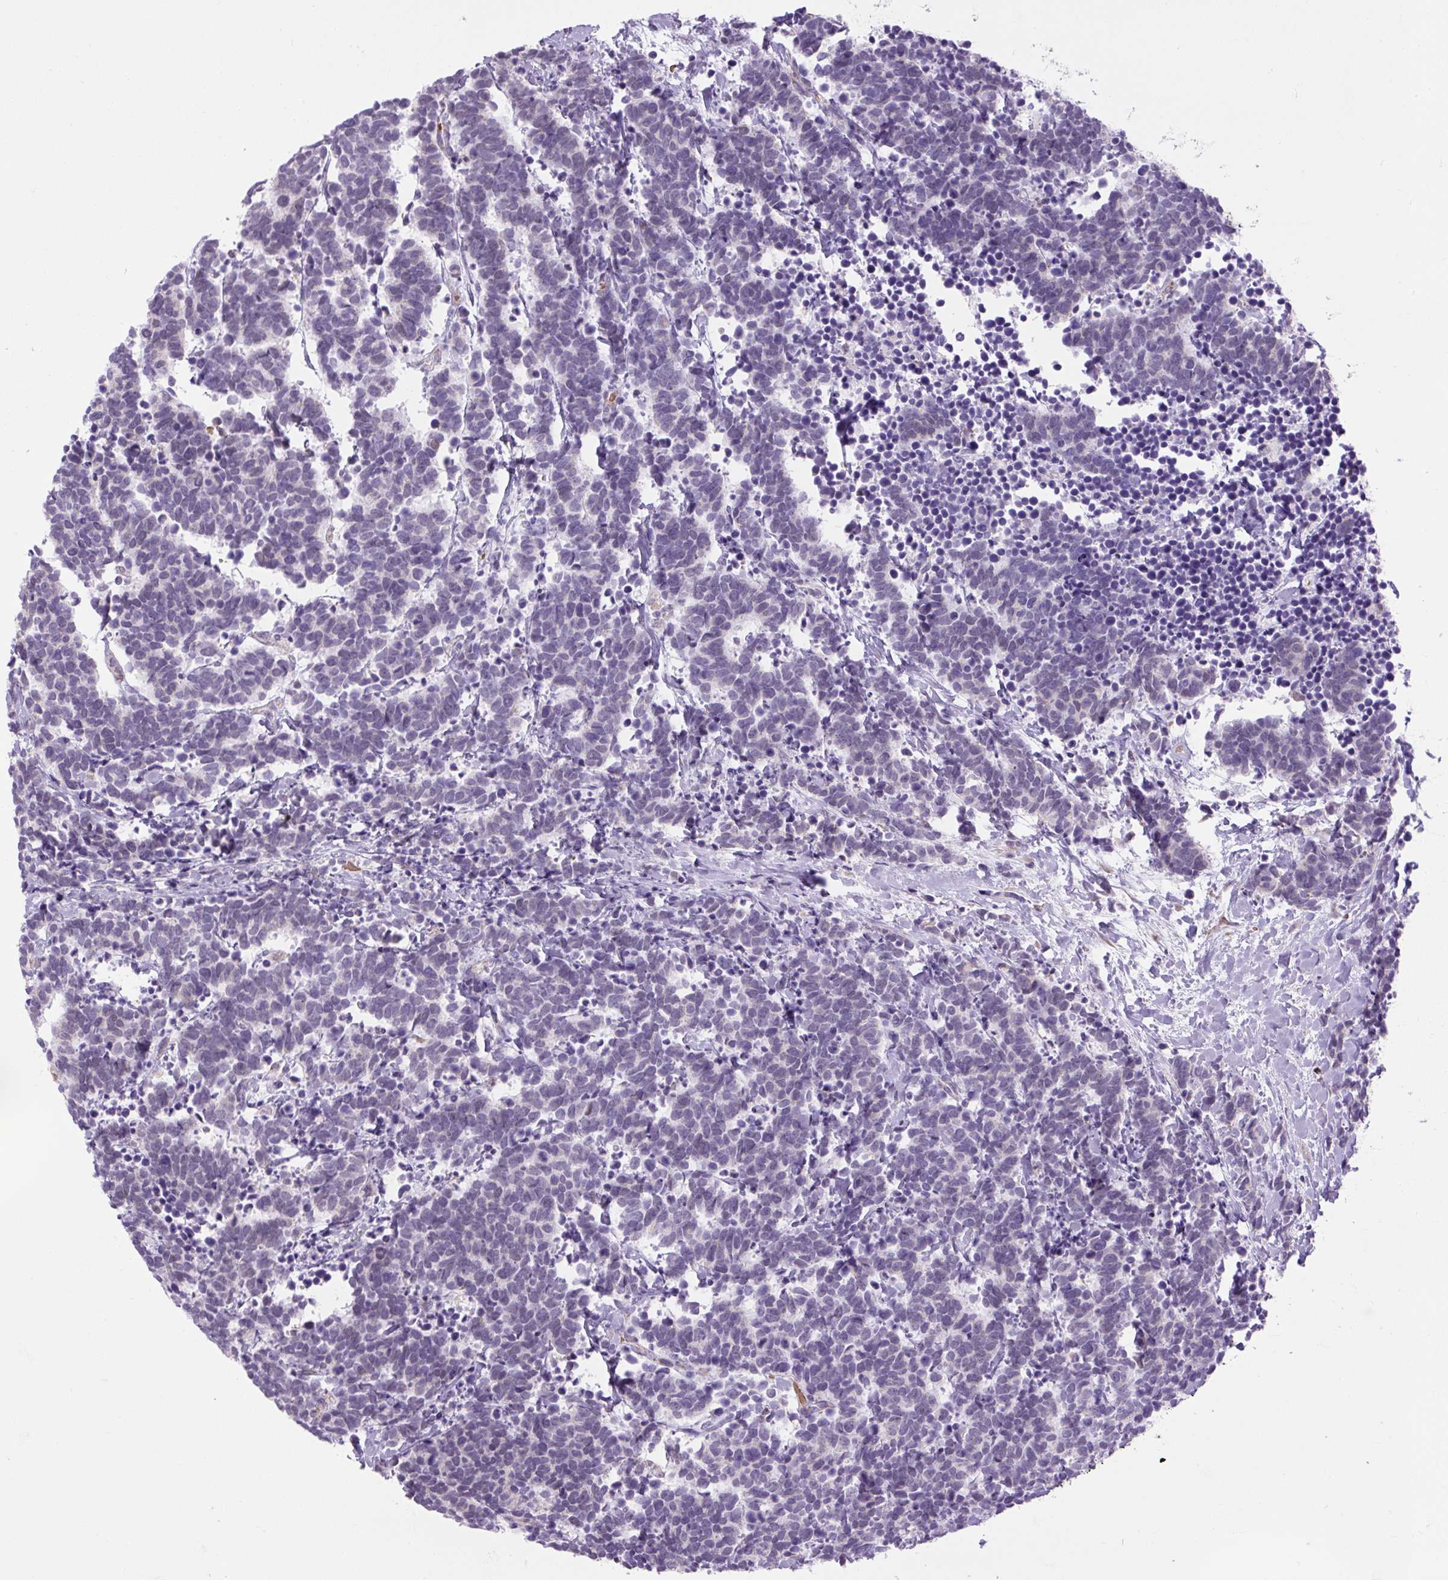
{"staining": {"intensity": "negative", "quantity": "none", "location": "none"}, "tissue": "carcinoid", "cell_type": "Tumor cells", "image_type": "cancer", "snomed": [{"axis": "morphology", "description": "Carcinoma, NOS"}, {"axis": "morphology", "description": "Carcinoid, malignant, NOS"}, {"axis": "topography", "description": "Prostate"}], "caption": "Image shows no significant protein expression in tumor cells of carcinoma.", "gene": "SCO2", "patient": {"sex": "male", "age": 57}}